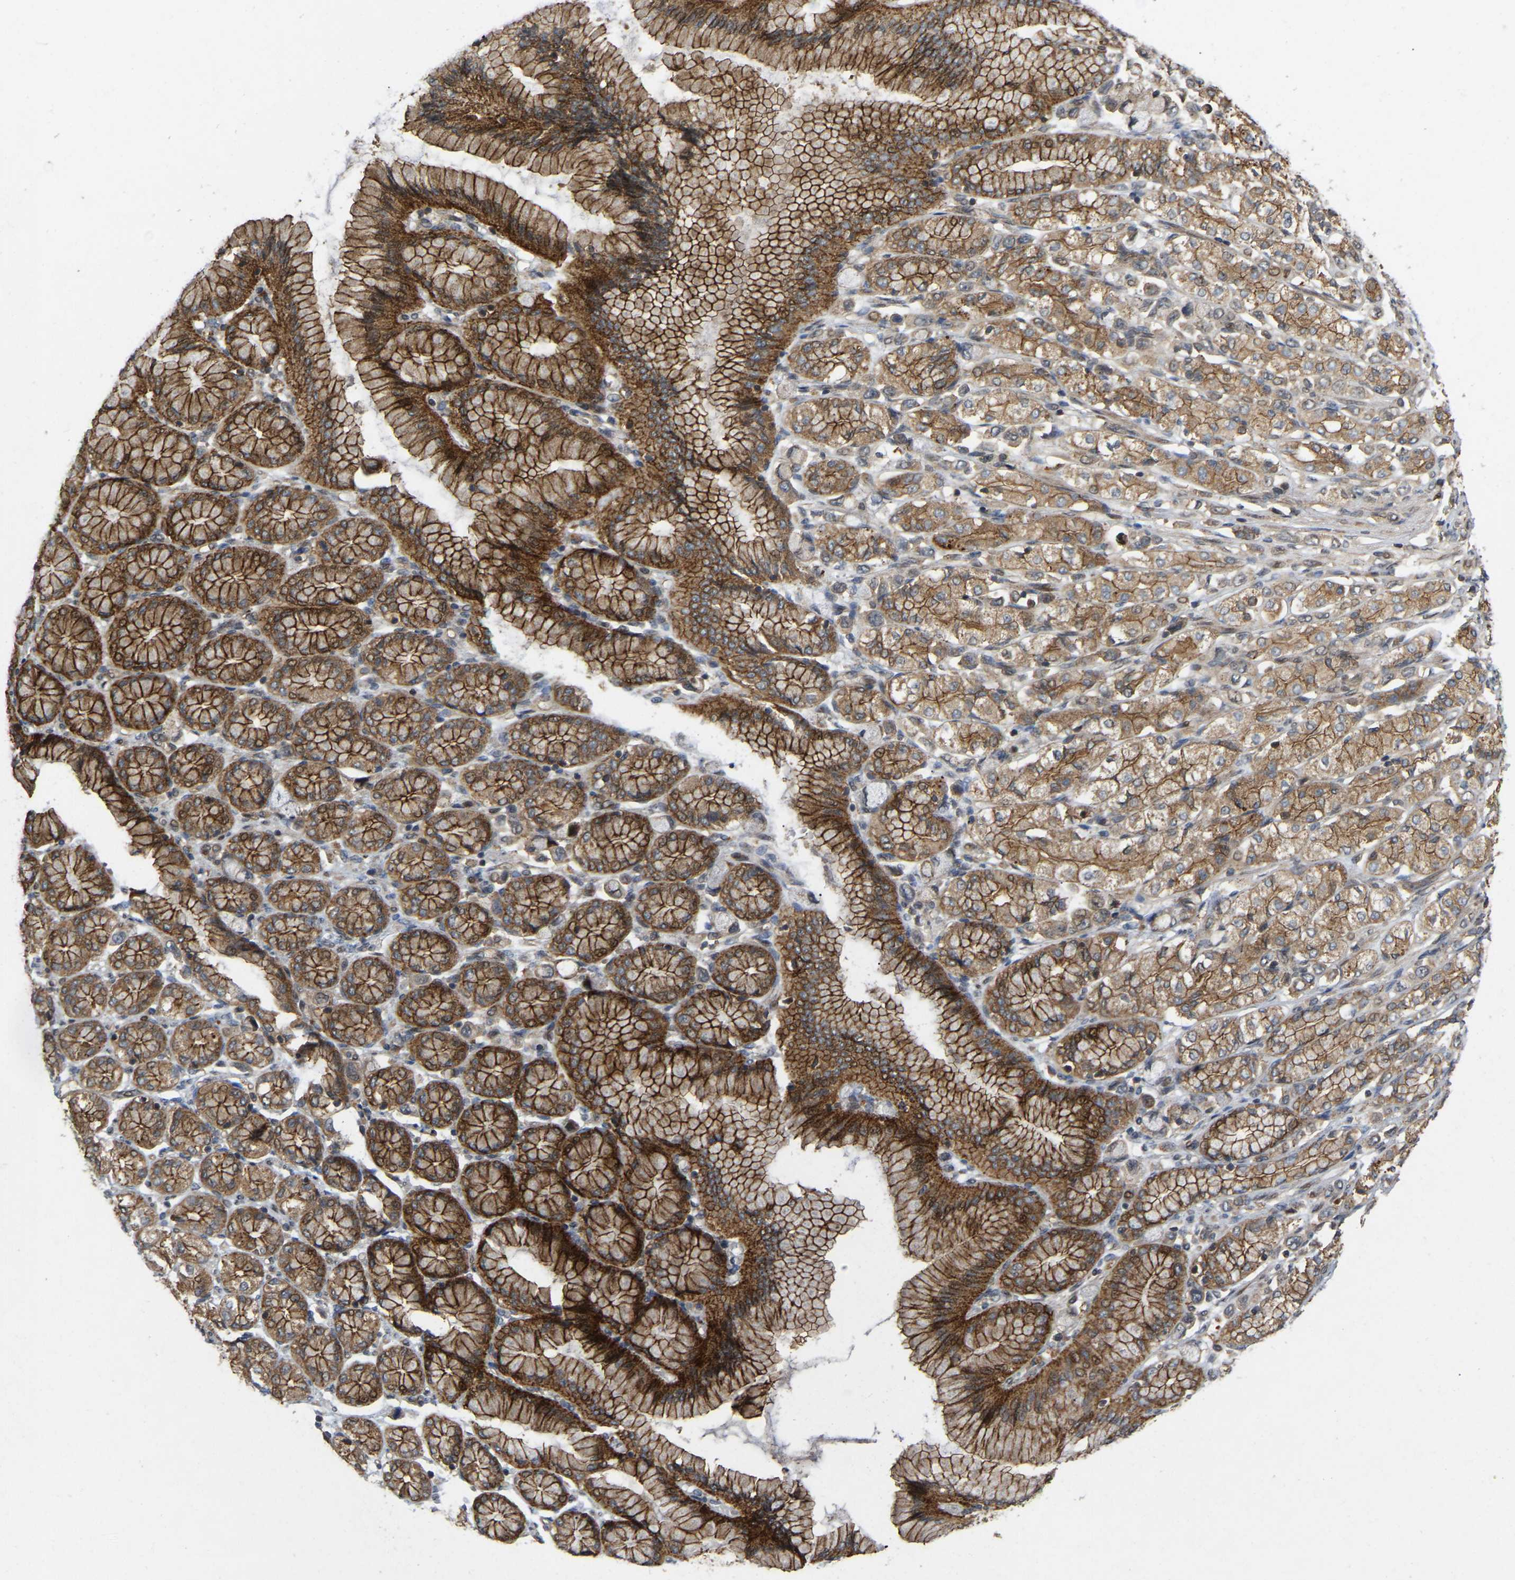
{"staining": {"intensity": "moderate", "quantity": ">75%", "location": "cytoplasmic/membranous"}, "tissue": "stomach cancer", "cell_type": "Tumor cells", "image_type": "cancer", "snomed": [{"axis": "morphology", "description": "Adenocarcinoma, NOS"}, {"axis": "topography", "description": "Stomach"}], "caption": "IHC histopathology image of neoplastic tissue: stomach cancer stained using immunohistochemistry displays medium levels of moderate protein expression localized specifically in the cytoplasmic/membranous of tumor cells, appearing as a cytoplasmic/membranous brown color.", "gene": "KIAA1549", "patient": {"sex": "female", "age": 65}}